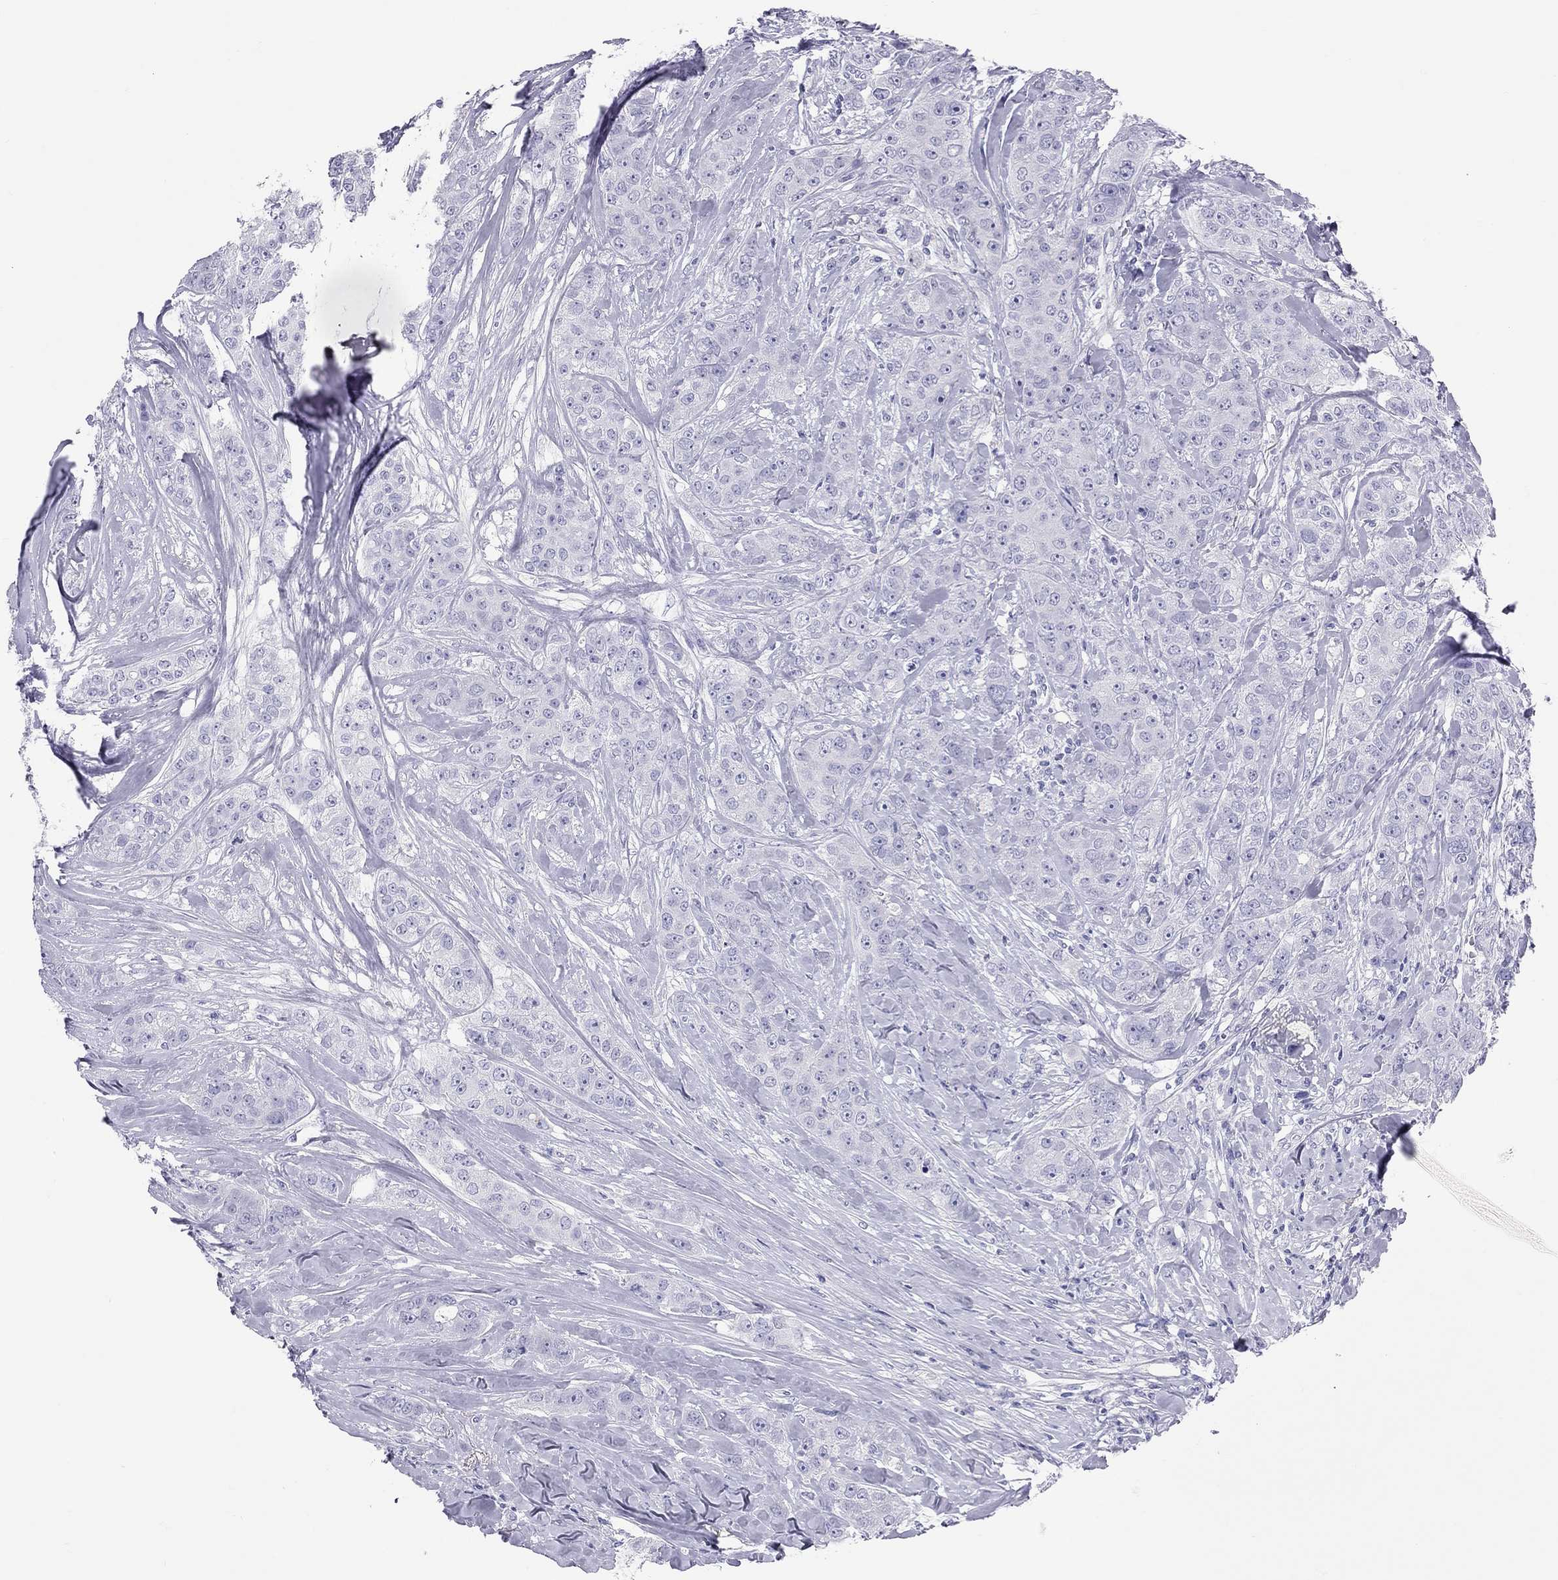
{"staining": {"intensity": "negative", "quantity": "none", "location": "none"}, "tissue": "breast cancer", "cell_type": "Tumor cells", "image_type": "cancer", "snomed": [{"axis": "morphology", "description": "Duct carcinoma"}, {"axis": "topography", "description": "Breast"}], "caption": "This is an immunohistochemistry micrograph of human breast infiltrating ductal carcinoma. There is no positivity in tumor cells.", "gene": "FSCN3", "patient": {"sex": "female", "age": 43}}